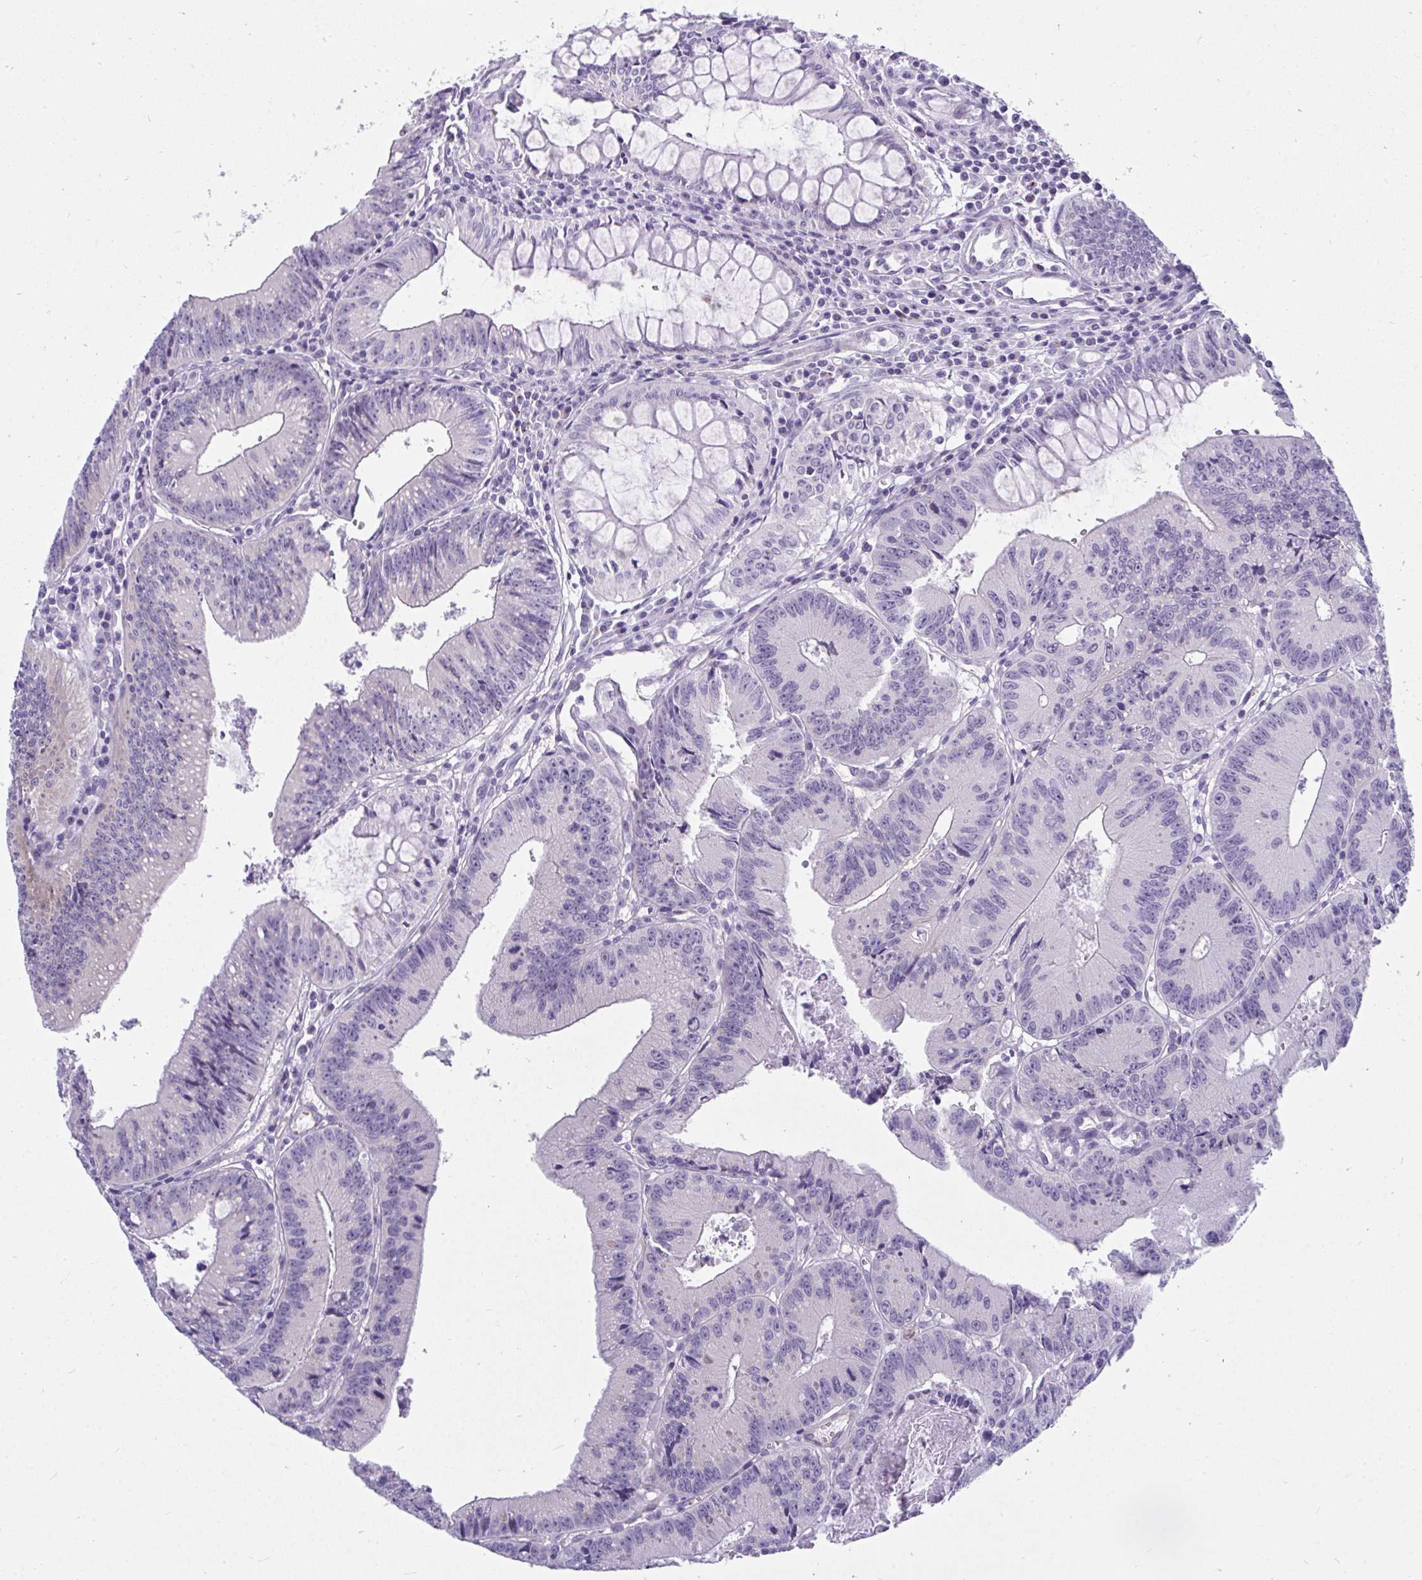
{"staining": {"intensity": "negative", "quantity": "none", "location": "none"}, "tissue": "colorectal cancer", "cell_type": "Tumor cells", "image_type": "cancer", "snomed": [{"axis": "morphology", "description": "Adenocarcinoma, NOS"}, {"axis": "topography", "description": "Rectum"}], "caption": "Immunohistochemistry (IHC) of colorectal cancer shows no staining in tumor cells.", "gene": "TSBP1", "patient": {"sex": "female", "age": 81}}